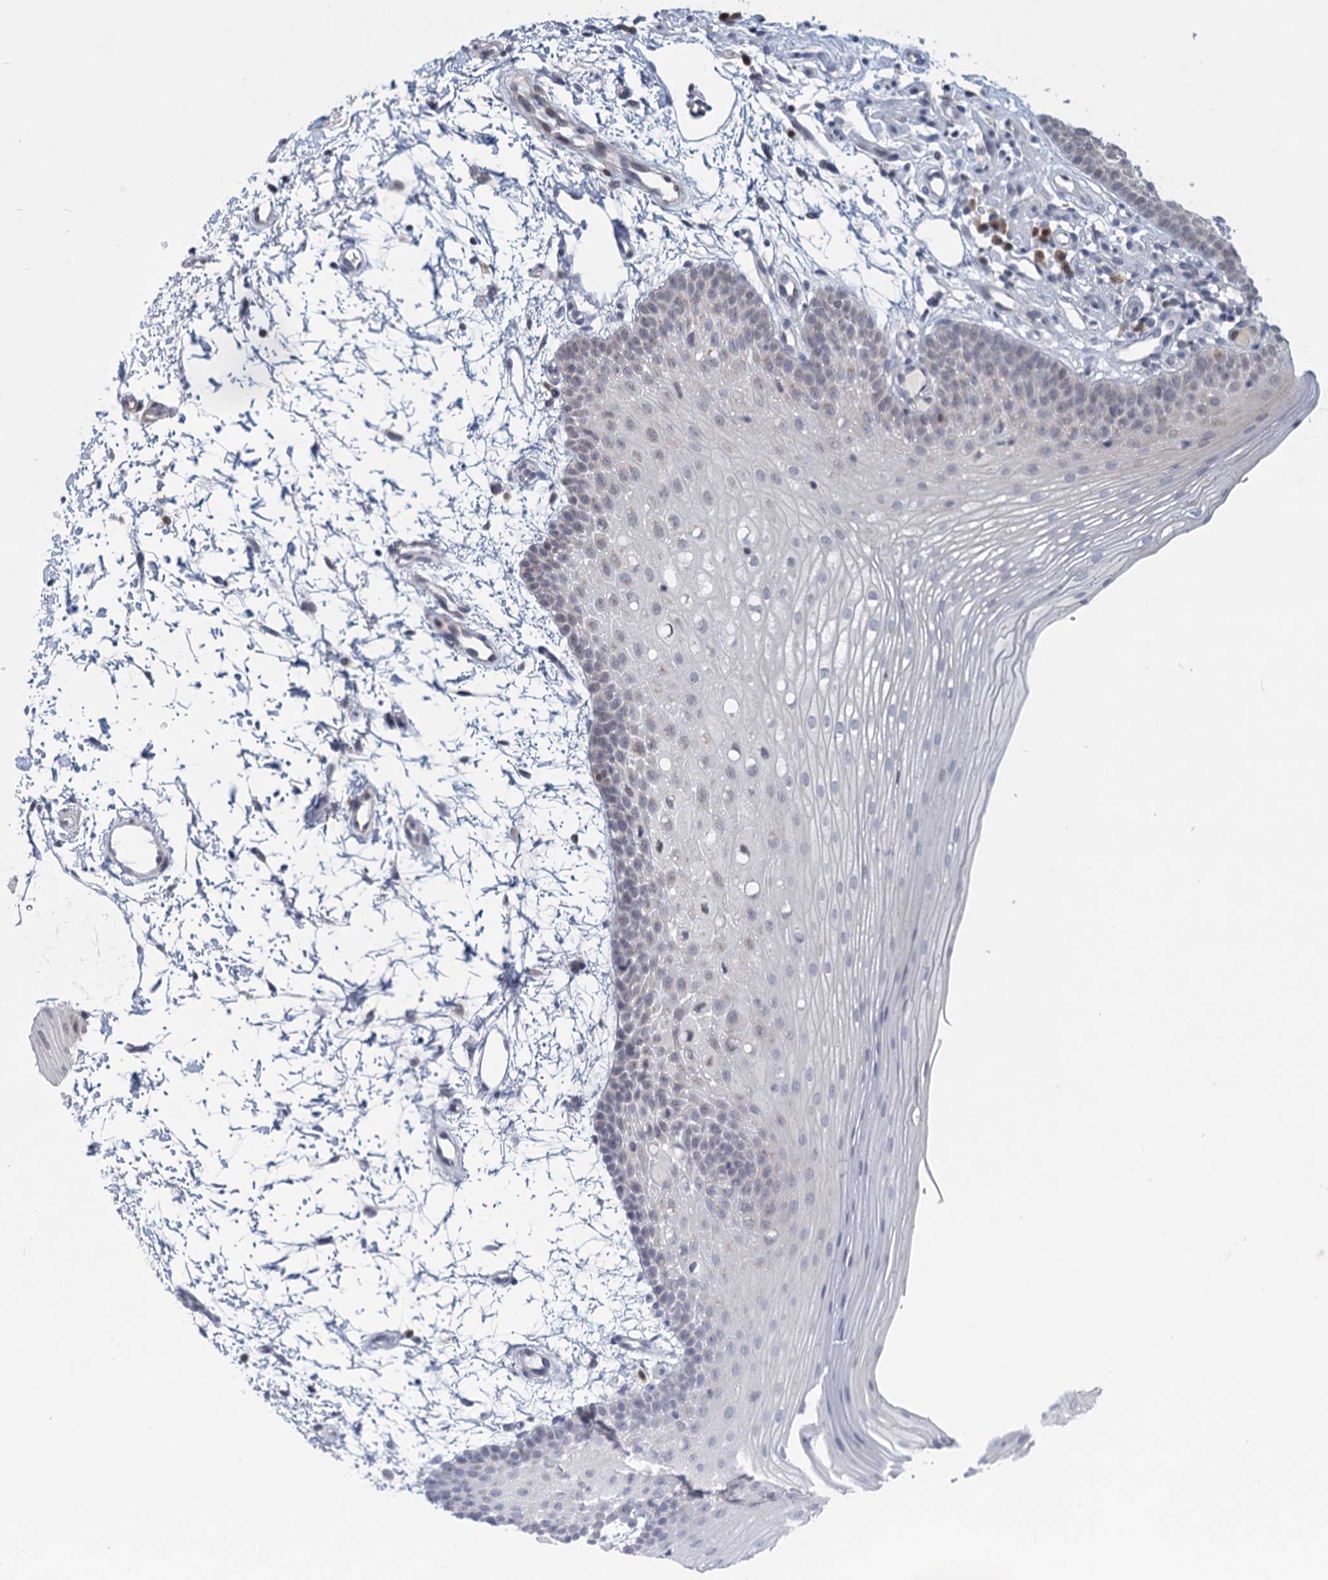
{"staining": {"intensity": "negative", "quantity": "none", "location": "none"}, "tissue": "oral mucosa", "cell_type": "Squamous epithelial cells", "image_type": "normal", "snomed": [{"axis": "morphology", "description": "Normal tissue, NOS"}, {"axis": "topography", "description": "Oral tissue"}], "caption": "DAB (3,3'-diaminobenzidine) immunohistochemical staining of benign human oral mucosa demonstrates no significant positivity in squamous epithelial cells. (DAB (3,3'-diaminobenzidine) IHC, high magnification).", "gene": "STAP1", "patient": {"sex": "male", "age": 68}}